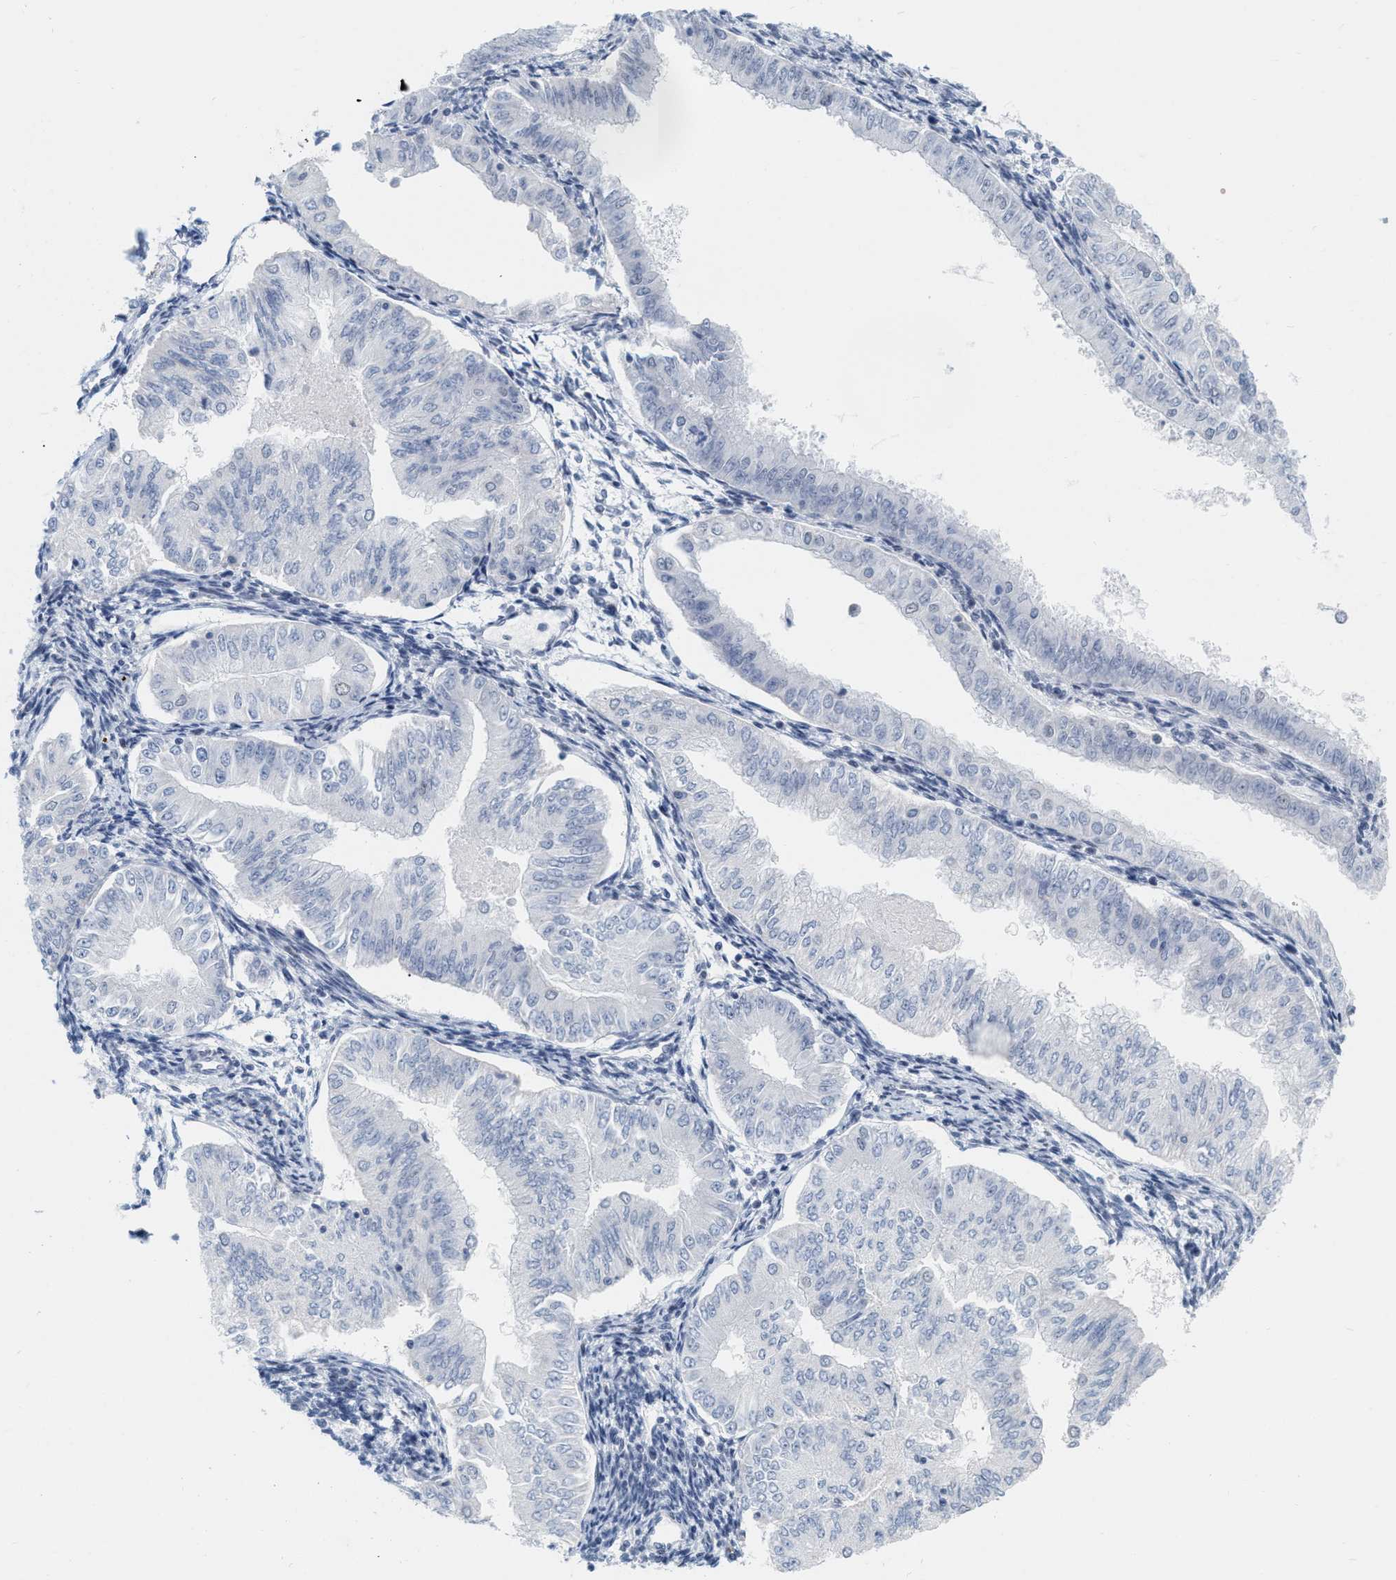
{"staining": {"intensity": "negative", "quantity": "none", "location": "none"}, "tissue": "endometrial cancer", "cell_type": "Tumor cells", "image_type": "cancer", "snomed": [{"axis": "morphology", "description": "Normal tissue, NOS"}, {"axis": "morphology", "description": "Adenocarcinoma, NOS"}, {"axis": "topography", "description": "Endometrium"}], "caption": "High magnification brightfield microscopy of endometrial adenocarcinoma stained with DAB (3,3'-diaminobenzidine) (brown) and counterstained with hematoxylin (blue): tumor cells show no significant expression.", "gene": "XIRP1", "patient": {"sex": "female", "age": 53}}